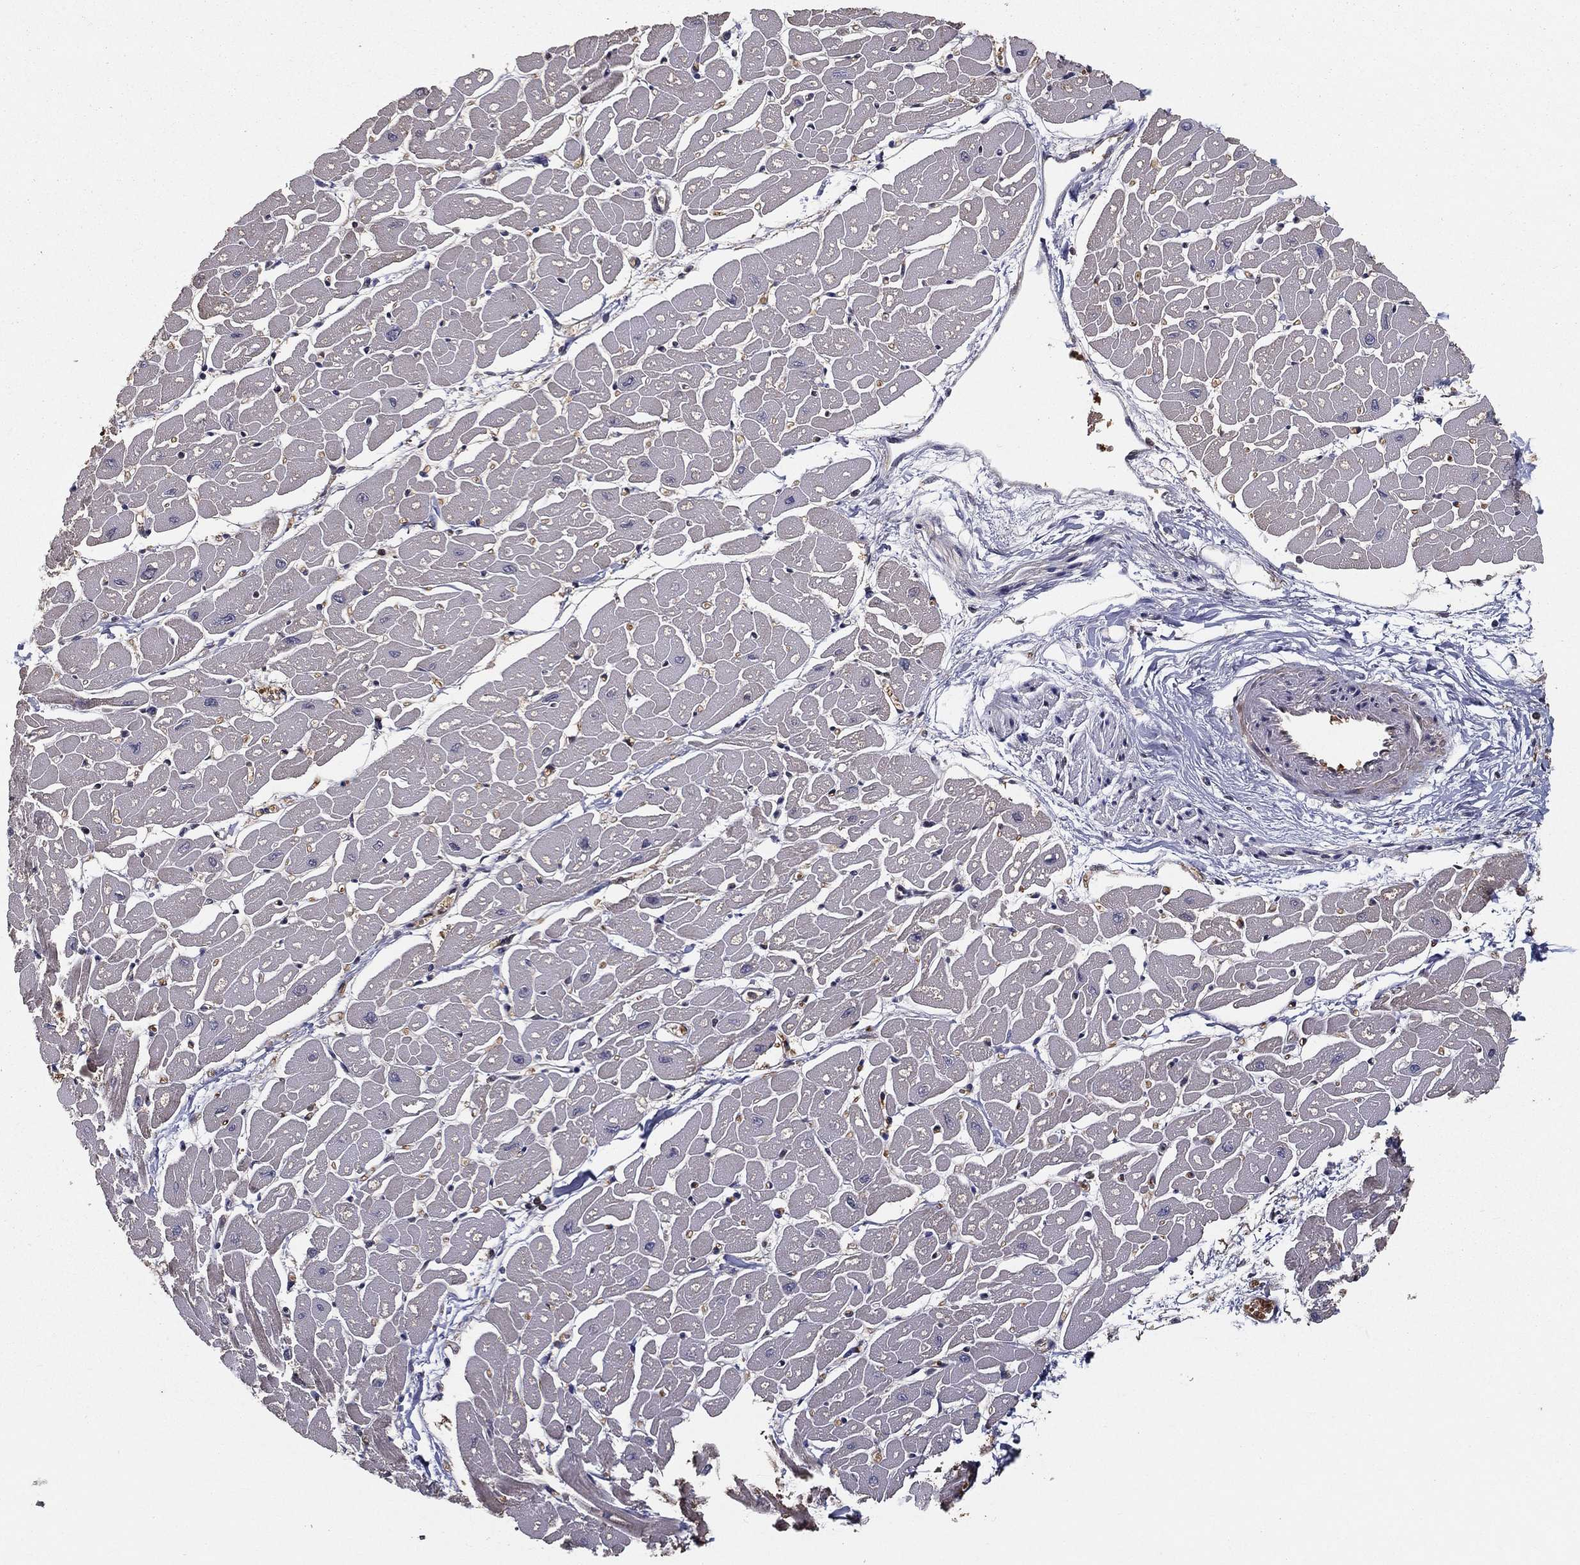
{"staining": {"intensity": "negative", "quantity": "none", "location": "none"}, "tissue": "heart muscle", "cell_type": "Cardiomyocytes", "image_type": "normal", "snomed": [{"axis": "morphology", "description": "Normal tissue, NOS"}, {"axis": "topography", "description": "Heart"}], "caption": "Immunohistochemistry micrograph of benign human heart muscle stained for a protein (brown), which reveals no expression in cardiomyocytes.", "gene": "CARM1", "patient": {"sex": "male", "age": 57}}